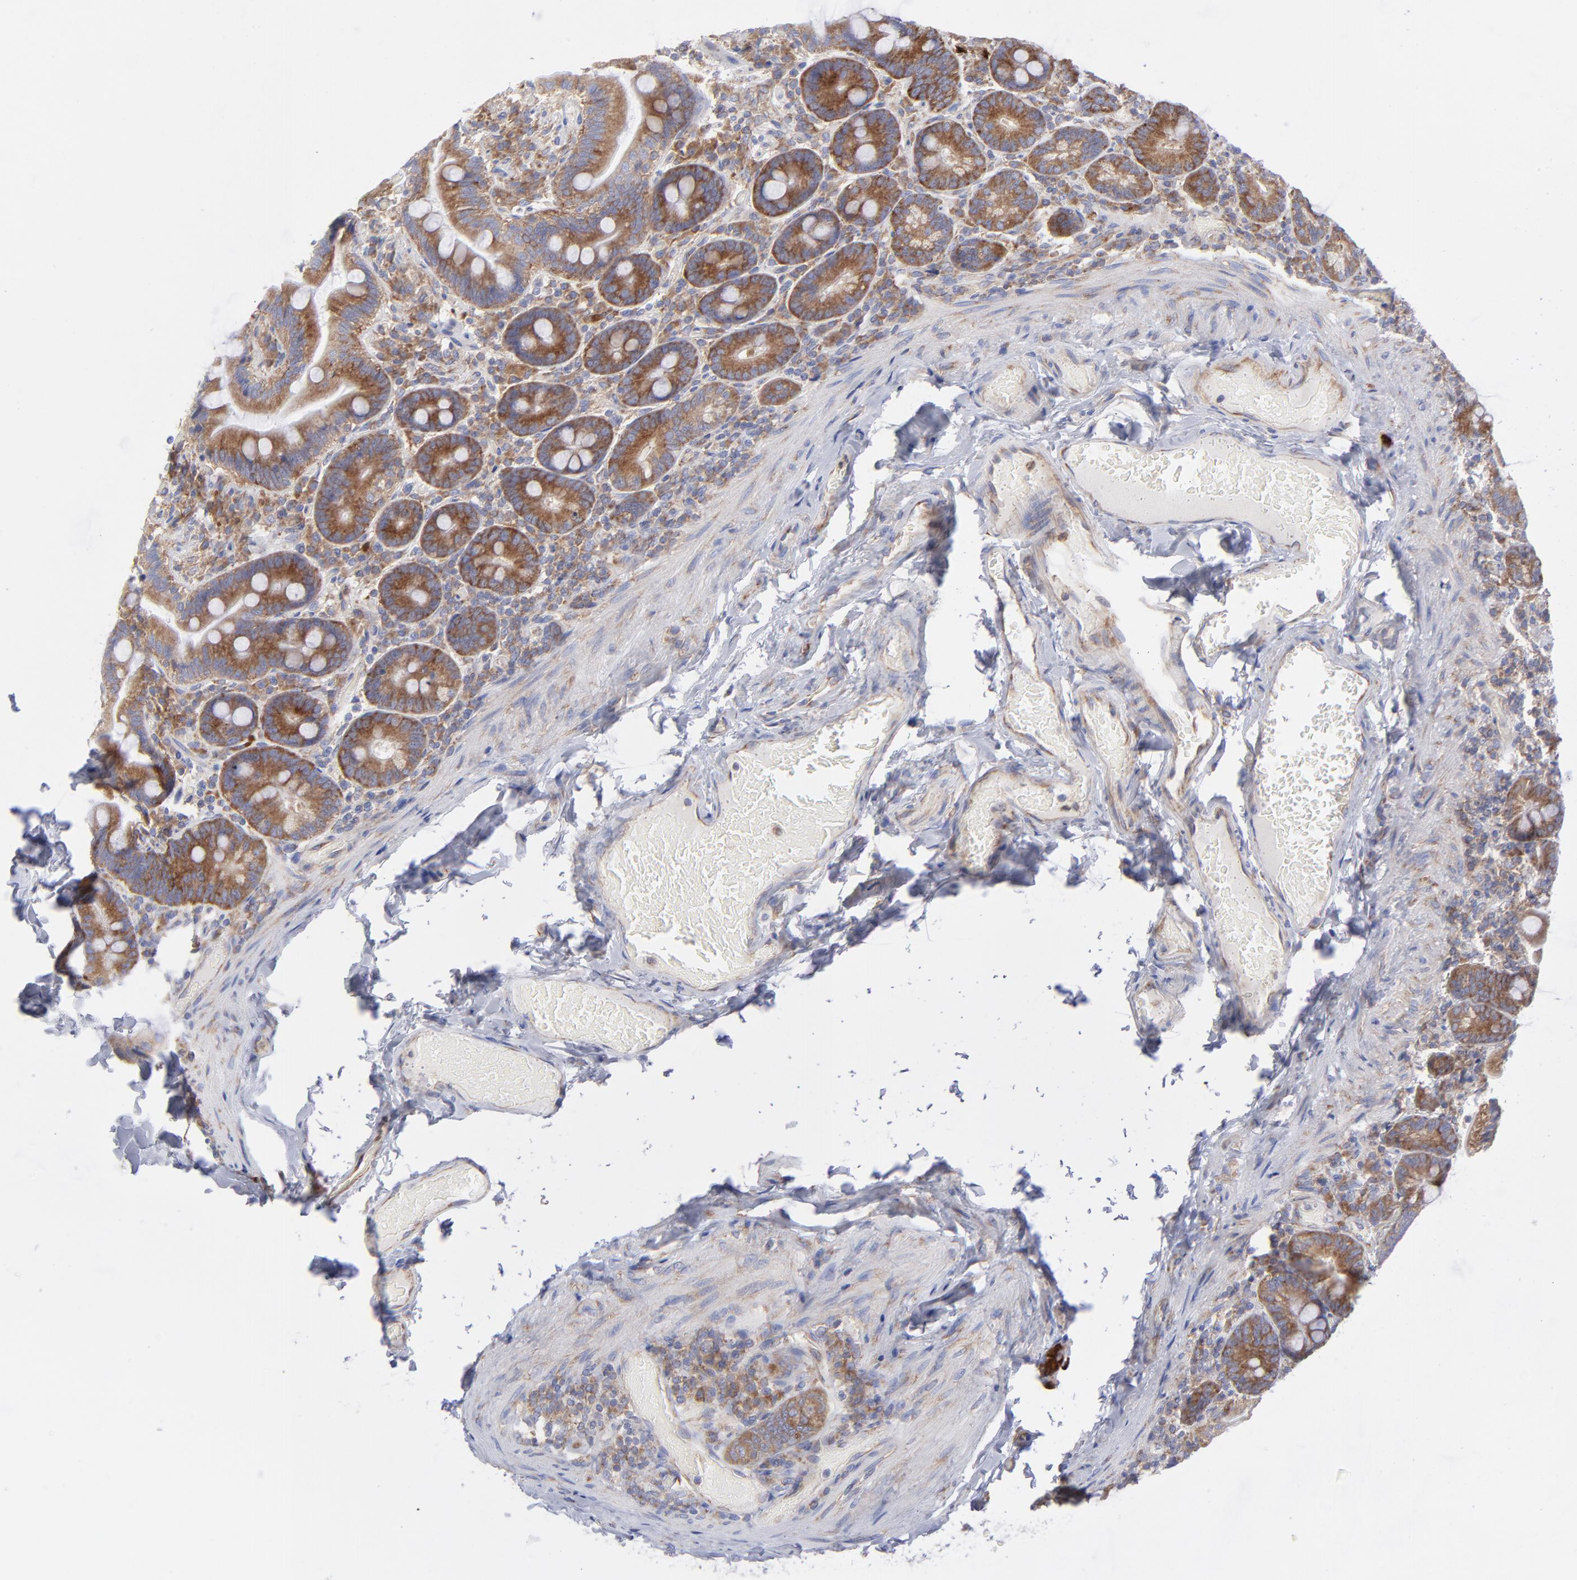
{"staining": {"intensity": "moderate", "quantity": ">75%", "location": "cytoplasmic/membranous"}, "tissue": "duodenum", "cell_type": "Glandular cells", "image_type": "normal", "snomed": [{"axis": "morphology", "description": "Normal tissue, NOS"}, {"axis": "topography", "description": "Duodenum"}], "caption": "Protein staining of unremarkable duodenum shows moderate cytoplasmic/membranous staining in about >75% of glandular cells.", "gene": "EIF2AK2", "patient": {"sex": "male", "age": 66}}